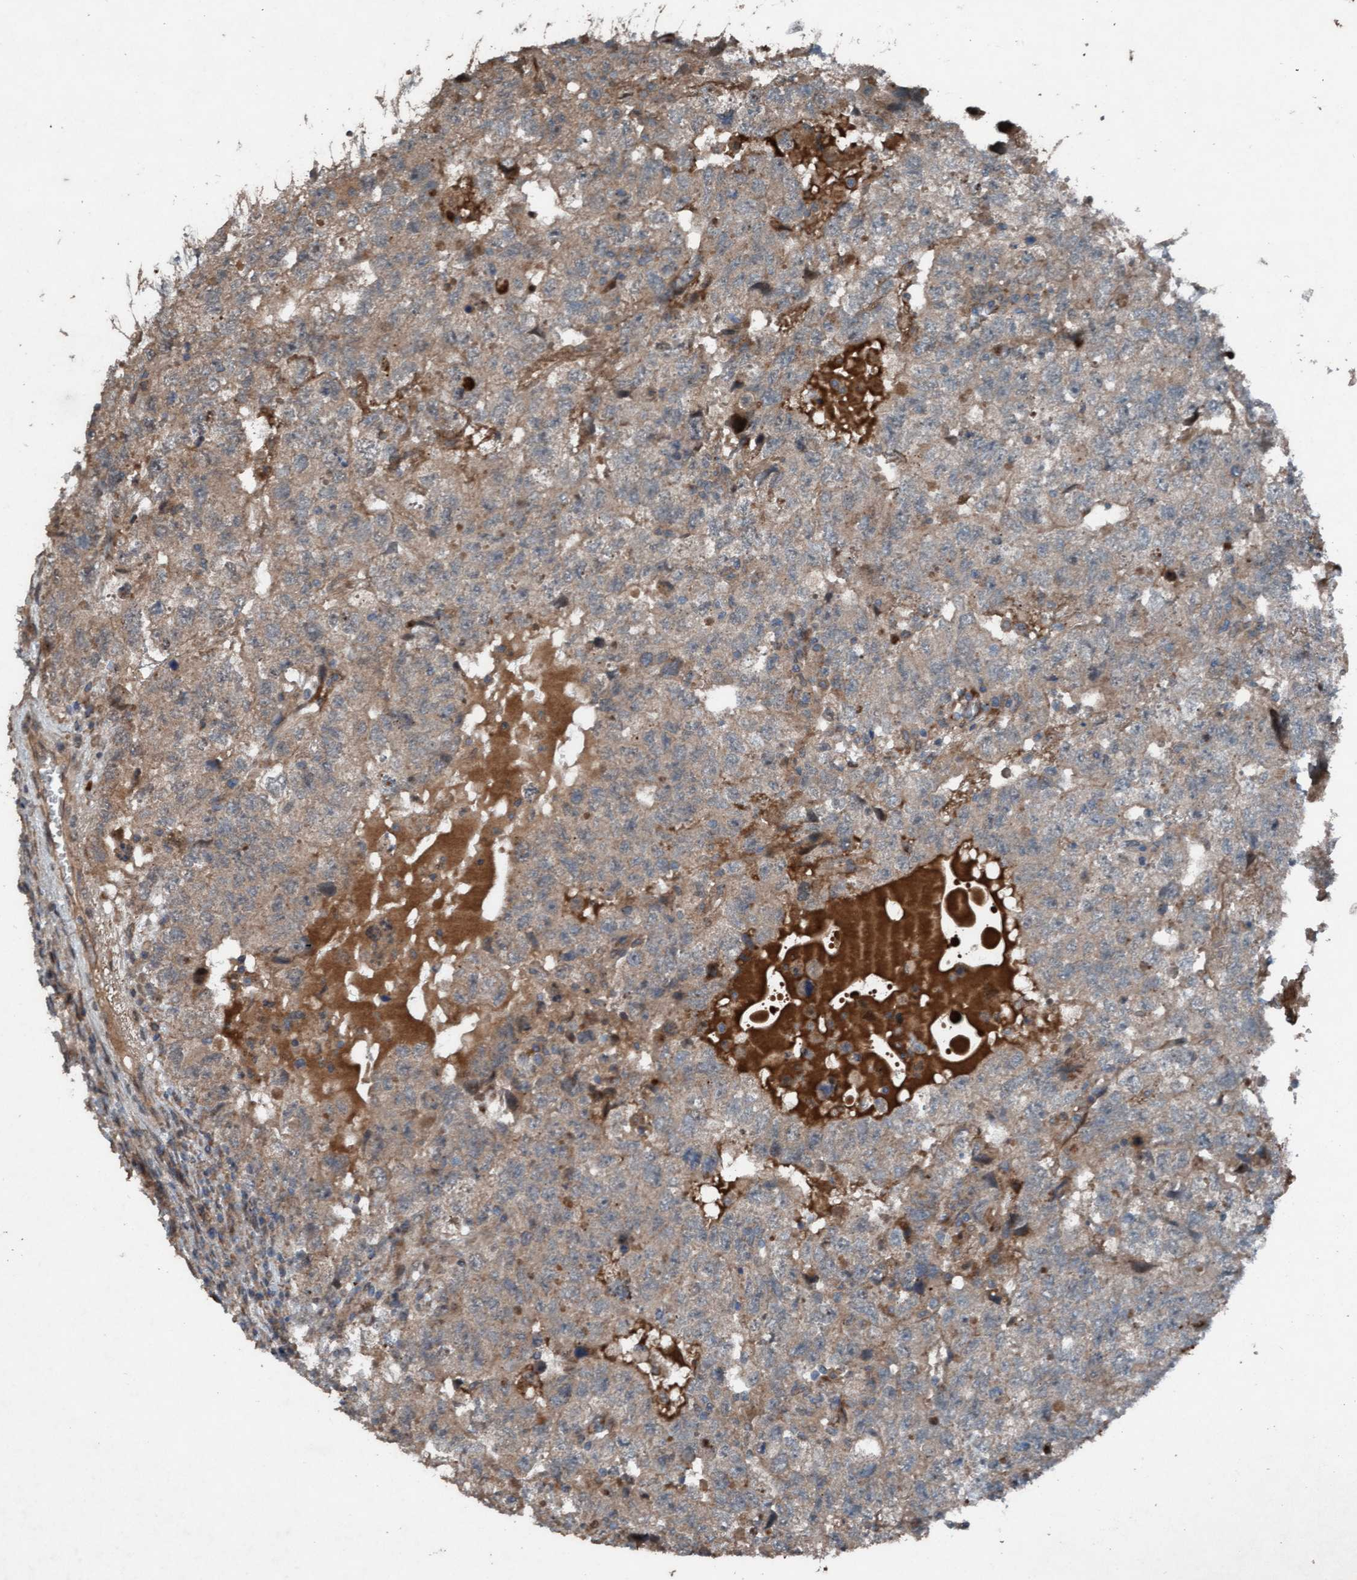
{"staining": {"intensity": "weak", "quantity": ">75%", "location": "cytoplasmic/membranous"}, "tissue": "testis cancer", "cell_type": "Tumor cells", "image_type": "cancer", "snomed": [{"axis": "morphology", "description": "Carcinoma, Embryonal, NOS"}, {"axis": "topography", "description": "Testis"}], "caption": "Weak cytoplasmic/membranous expression for a protein is identified in about >75% of tumor cells of testis cancer using immunohistochemistry.", "gene": "PLXNB2", "patient": {"sex": "male", "age": 36}}